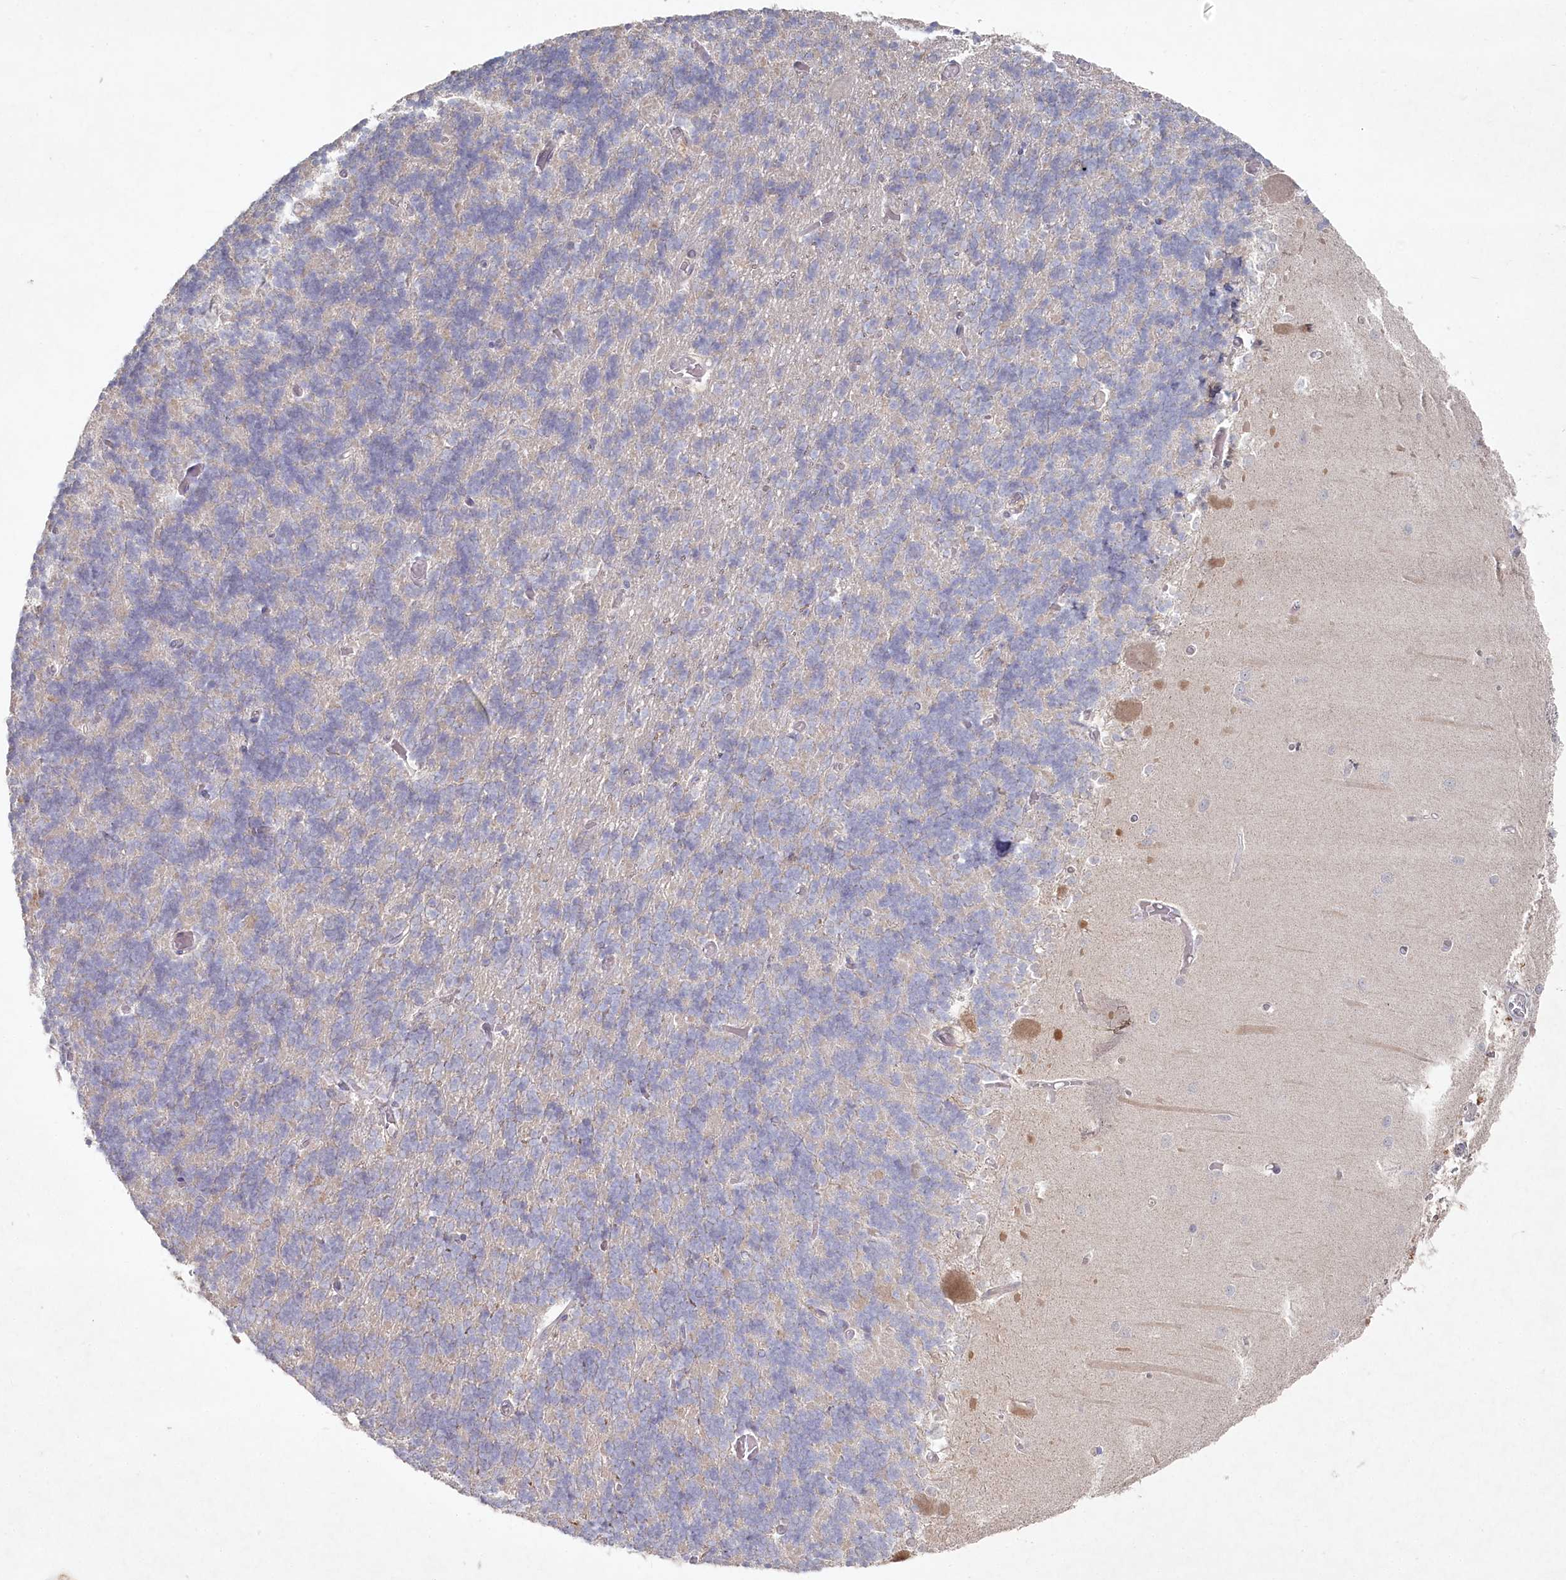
{"staining": {"intensity": "negative", "quantity": "none", "location": "none"}, "tissue": "cerebellum", "cell_type": "Cells in granular layer", "image_type": "normal", "snomed": [{"axis": "morphology", "description": "Normal tissue, NOS"}, {"axis": "topography", "description": "Cerebellum"}], "caption": "The histopathology image demonstrates no significant staining in cells in granular layer of cerebellum.", "gene": "TGFBRAP1", "patient": {"sex": "male", "age": 37}}